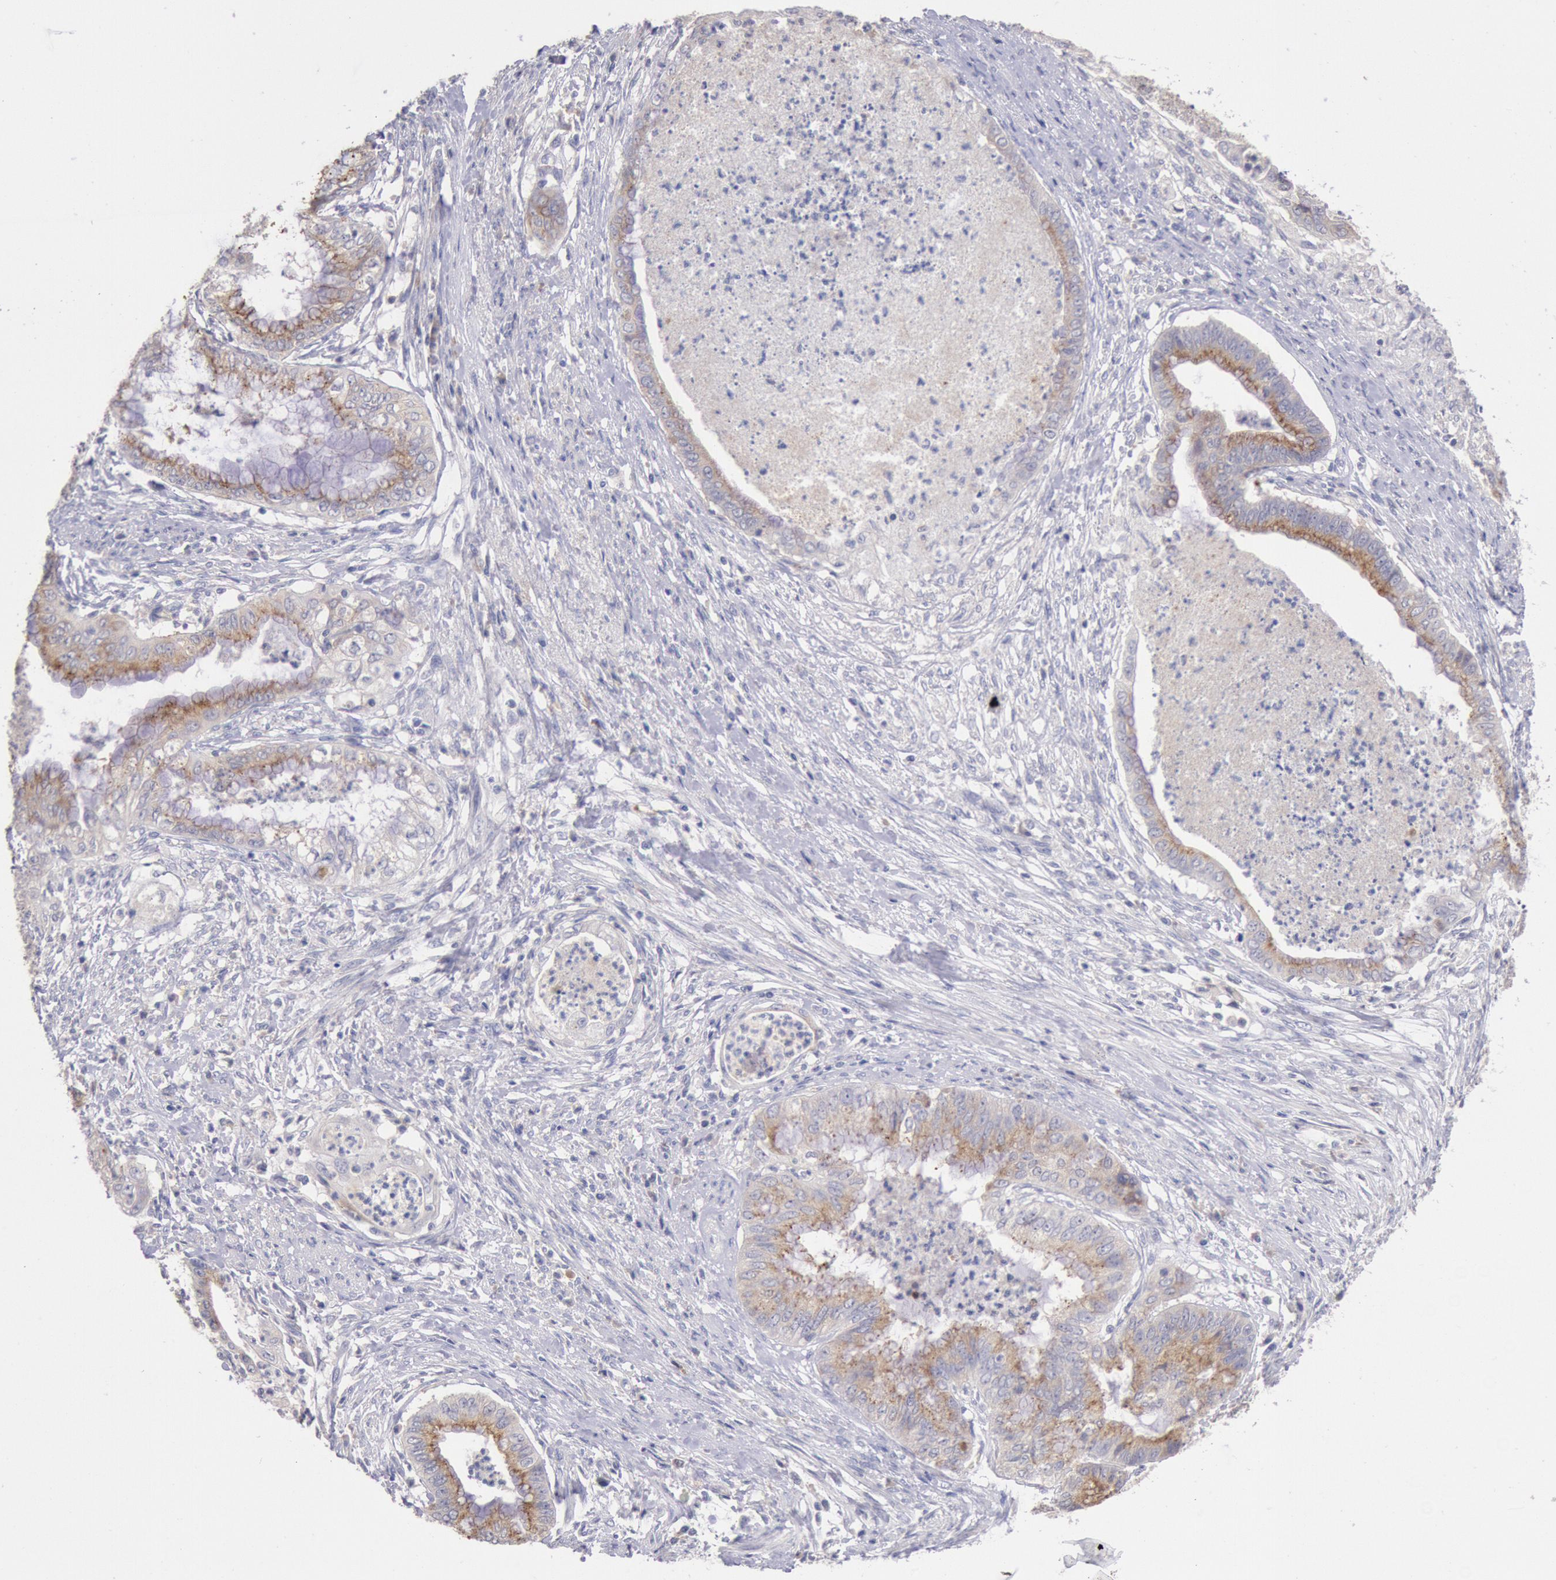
{"staining": {"intensity": "moderate", "quantity": "25%-75%", "location": "cytoplasmic/membranous"}, "tissue": "endometrial cancer", "cell_type": "Tumor cells", "image_type": "cancer", "snomed": [{"axis": "morphology", "description": "Necrosis, NOS"}, {"axis": "morphology", "description": "Adenocarcinoma, NOS"}, {"axis": "topography", "description": "Endometrium"}], "caption": "A photomicrograph showing moderate cytoplasmic/membranous staining in approximately 25%-75% of tumor cells in endometrial cancer (adenocarcinoma), as visualized by brown immunohistochemical staining.", "gene": "GAL3ST1", "patient": {"sex": "female", "age": 79}}